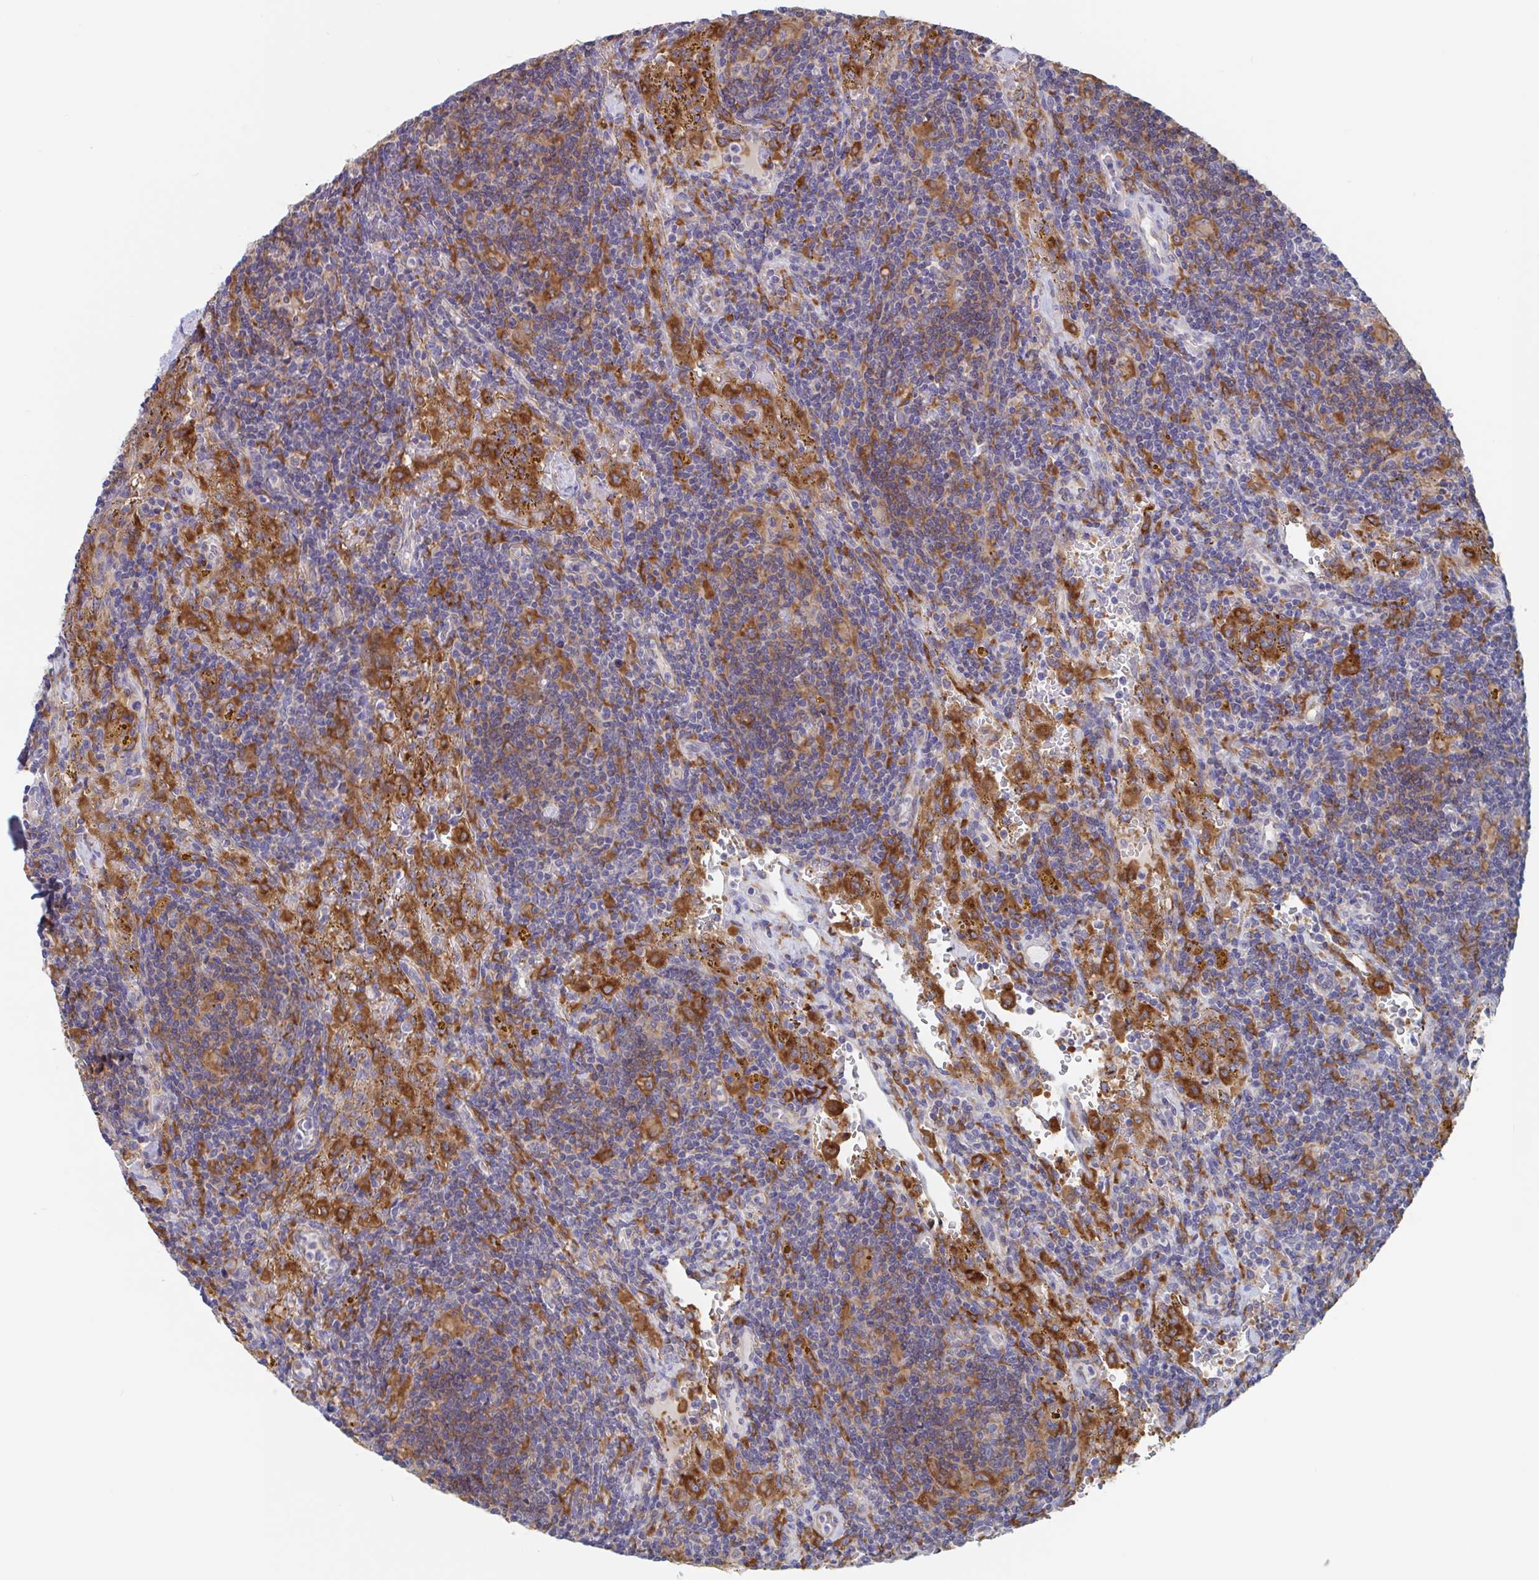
{"staining": {"intensity": "weak", "quantity": "25%-75%", "location": "cytoplasmic/membranous"}, "tissue": "lymphoma", "cell_type": "Tumor cells", "image_type": "cancer", "snomed": [{"axis": "morphology", "description": "Malignant lymphoma, non-Hodgkin's type, Low grade"}, {"axis": "topography", "description": "Spleen"}], "caption": "Protein staining reveals weak cytoplasmic/membranous expression in about 25%-75% of tumor cells in malignant lymphoma, non-Hodgkin's type (low-grade). Using DAB (brown) and hematoxylin (blue) stains, captured at high magnification using brightfield microscopy.", "gene": "SNX8", "patient": {"sex": "female", "age": 70}}